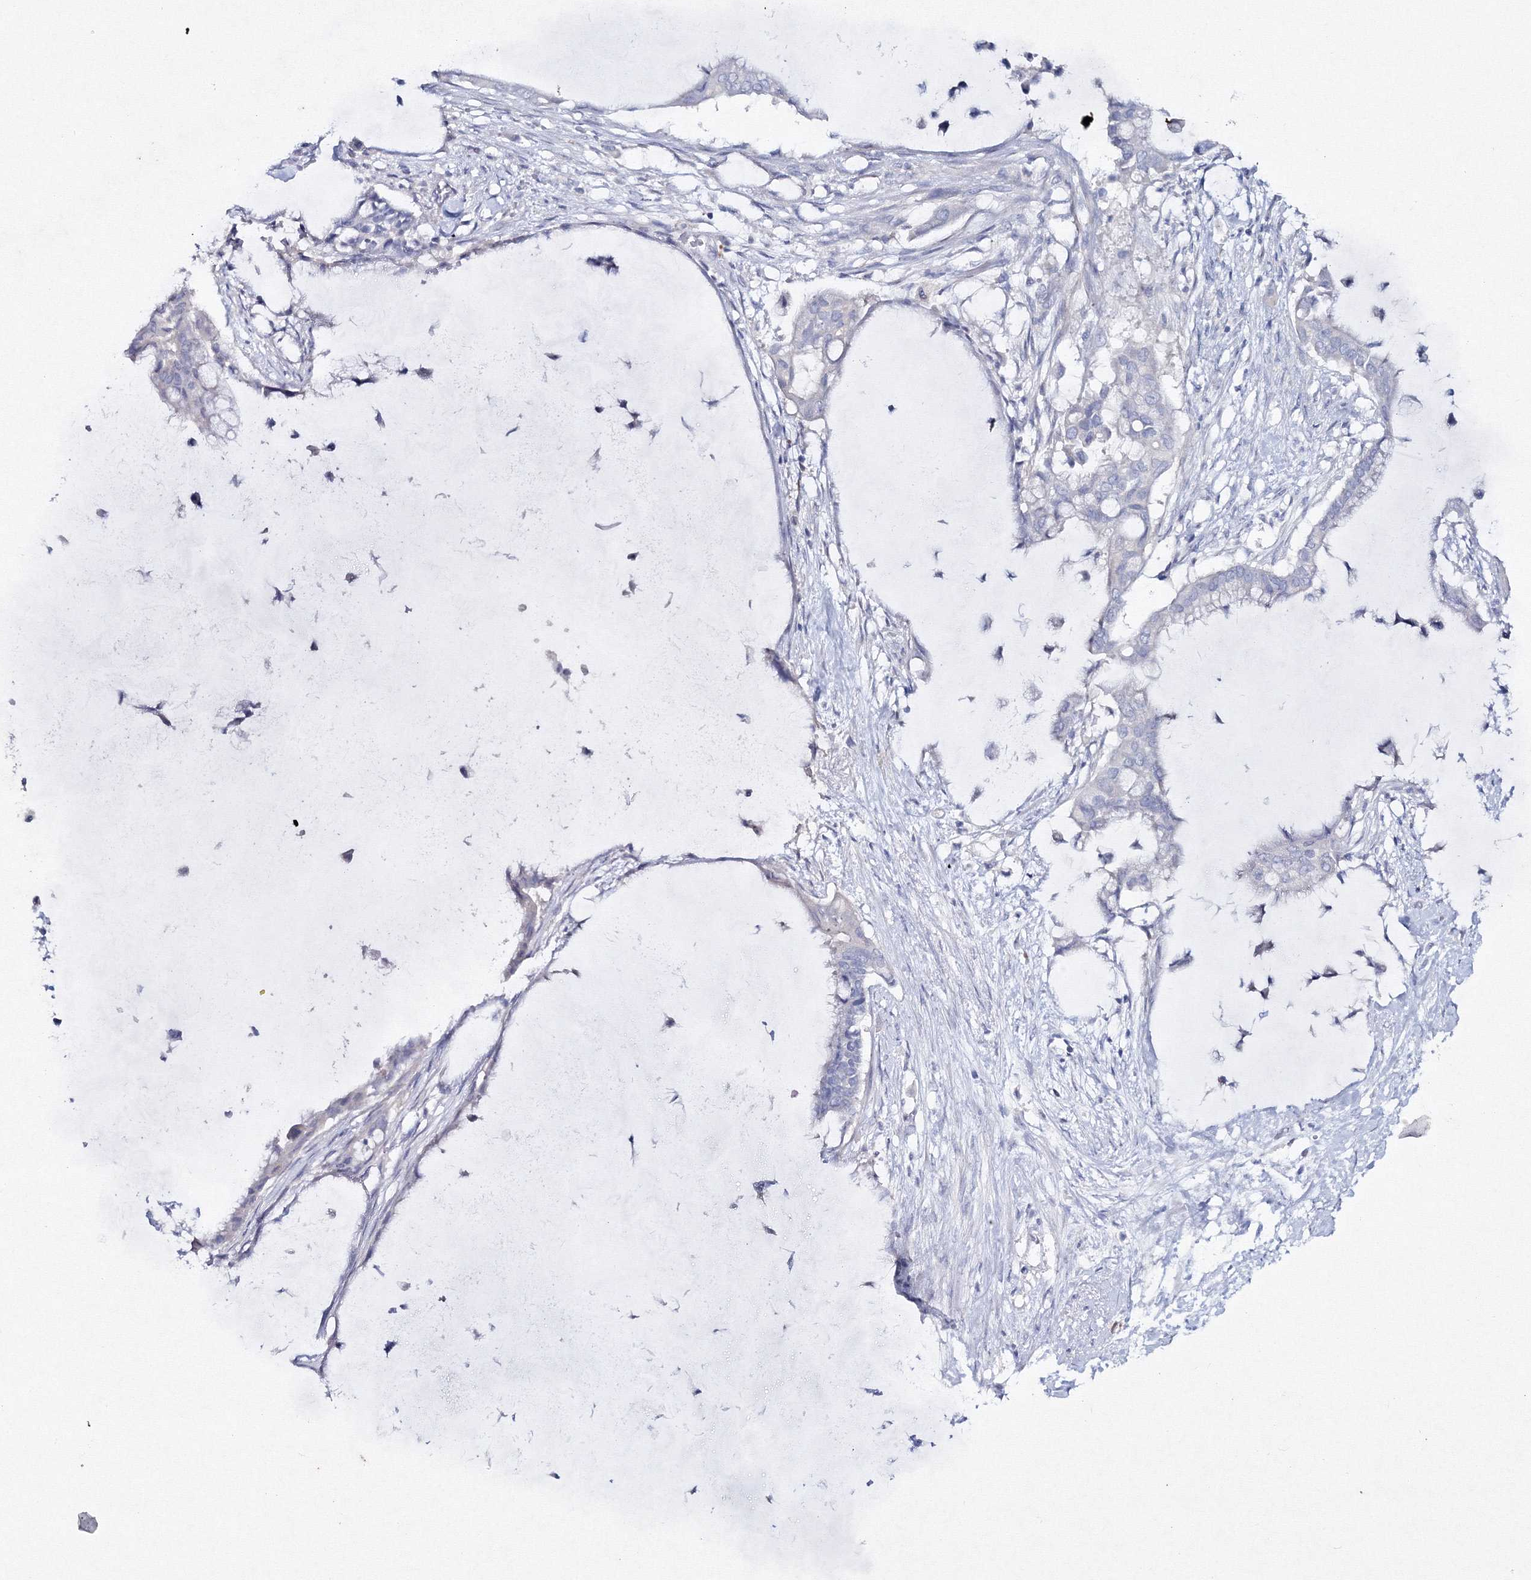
{"staining": {"intensity": "negative", "quantity": "none", "location": "none"}, "tissue": "pancreatic cancer", "cell_type": "Tumor cells", "image_type": "cancer", "snomed": [{"axis": "morphology", "description": "Adenocarcinoma, NOS"}, {"axis": "topography", "description": "Pancreas"}], "caption": "Pancreatic cancer stained for a protein using immunohistochemistry exhibits no positivity tumor cells.", "gene": "GCKR", "patient": {"sex": "male", "age": 41}}